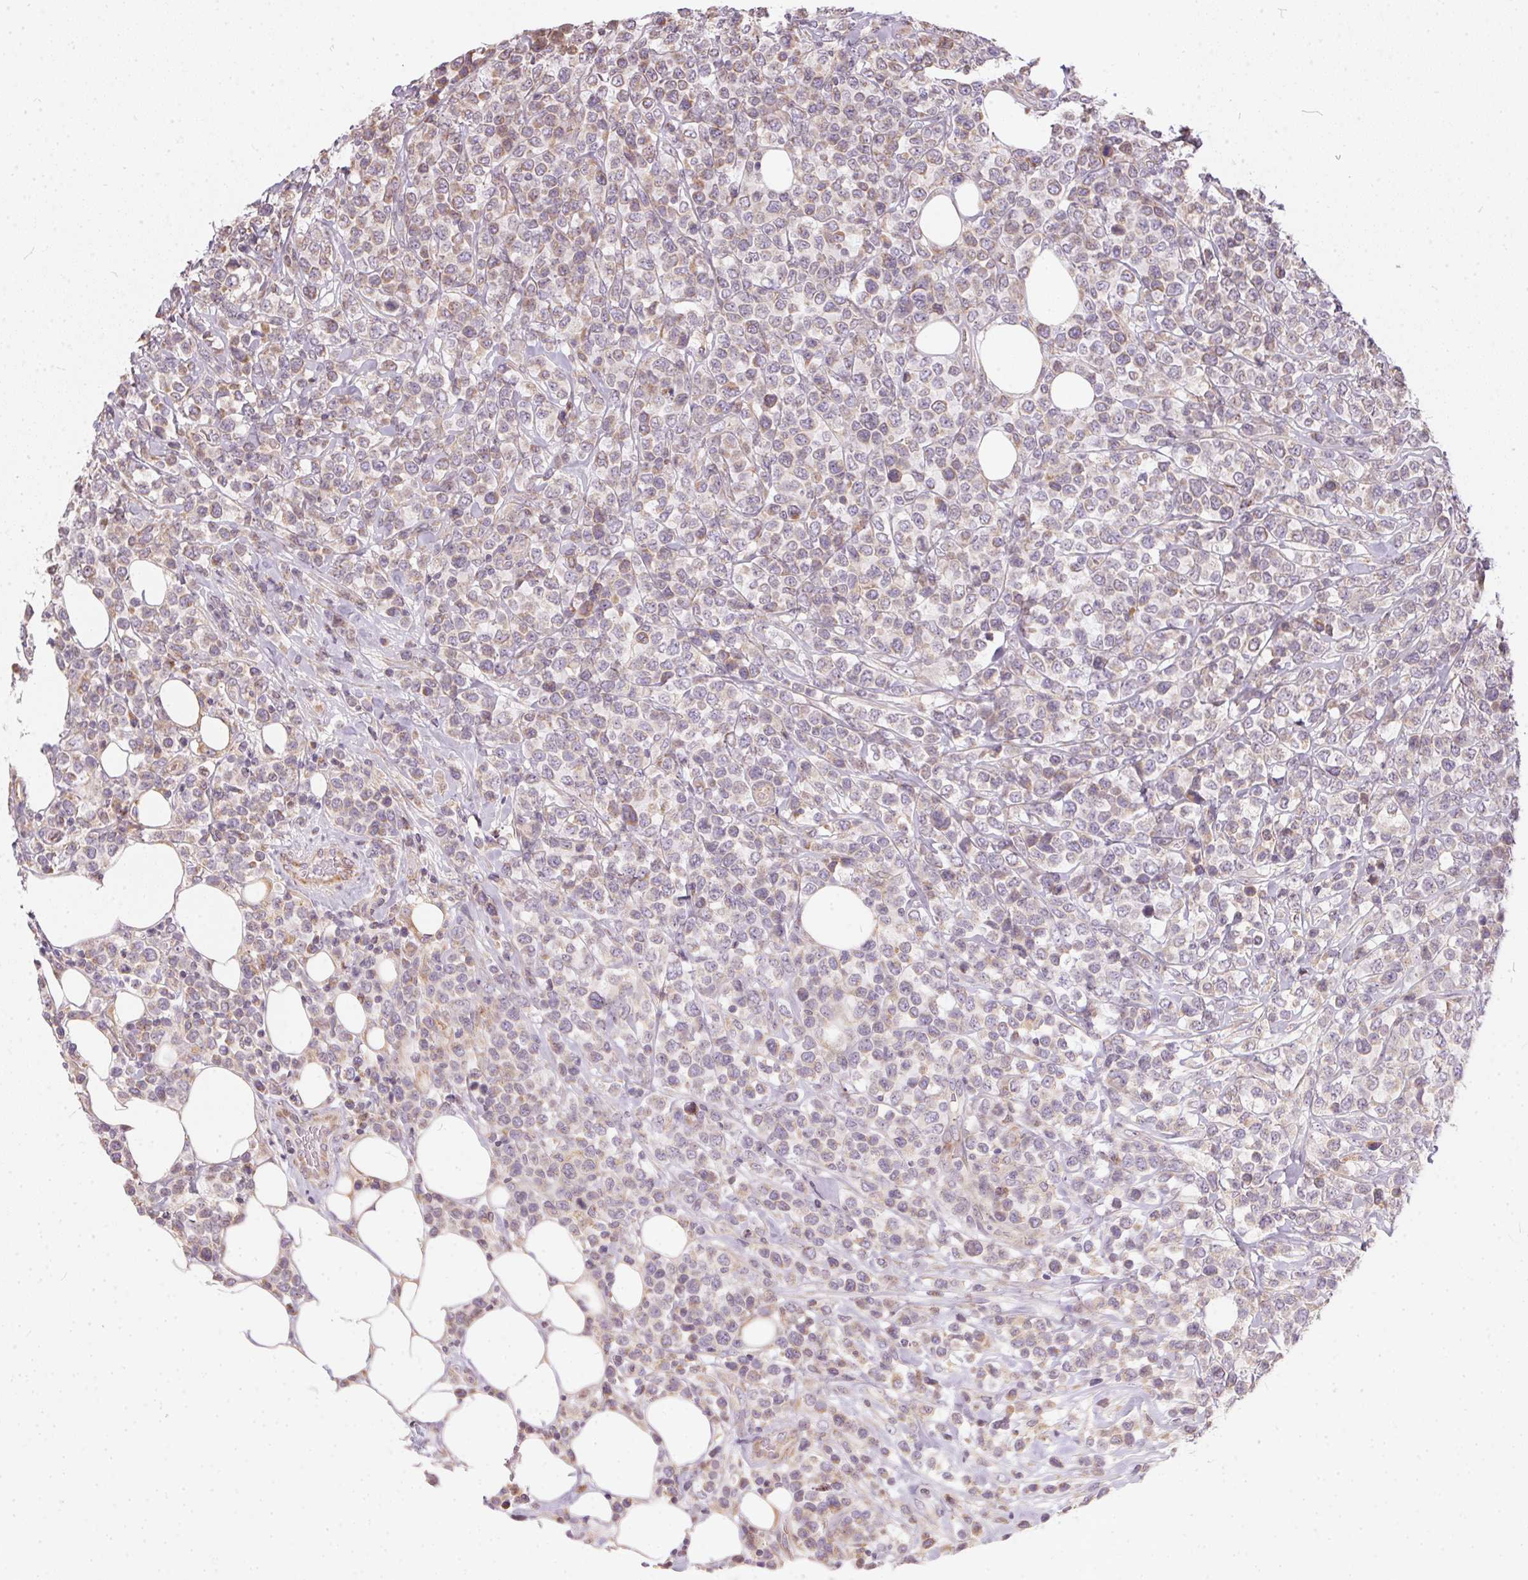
{"staining": {"intensity": "negative", "quantity": "none", "location": "none"}, "tissue": "lymphoma", "cell_type": "Tumor cells", "image_type": "cancer", "snomed": [{"axis": "morphology", "description": "Malignant lymphoma, non-Hodgkin's type, High grade"}, {"axis": "topography", "description": "Soft tissue"}], "caption": "Human lymphoma stained for a protein using immunohistochemistry exhibits no staining in tumor cells.", "gene": "VWA5B2", "patient": {"sex": "female", "age": 56}}